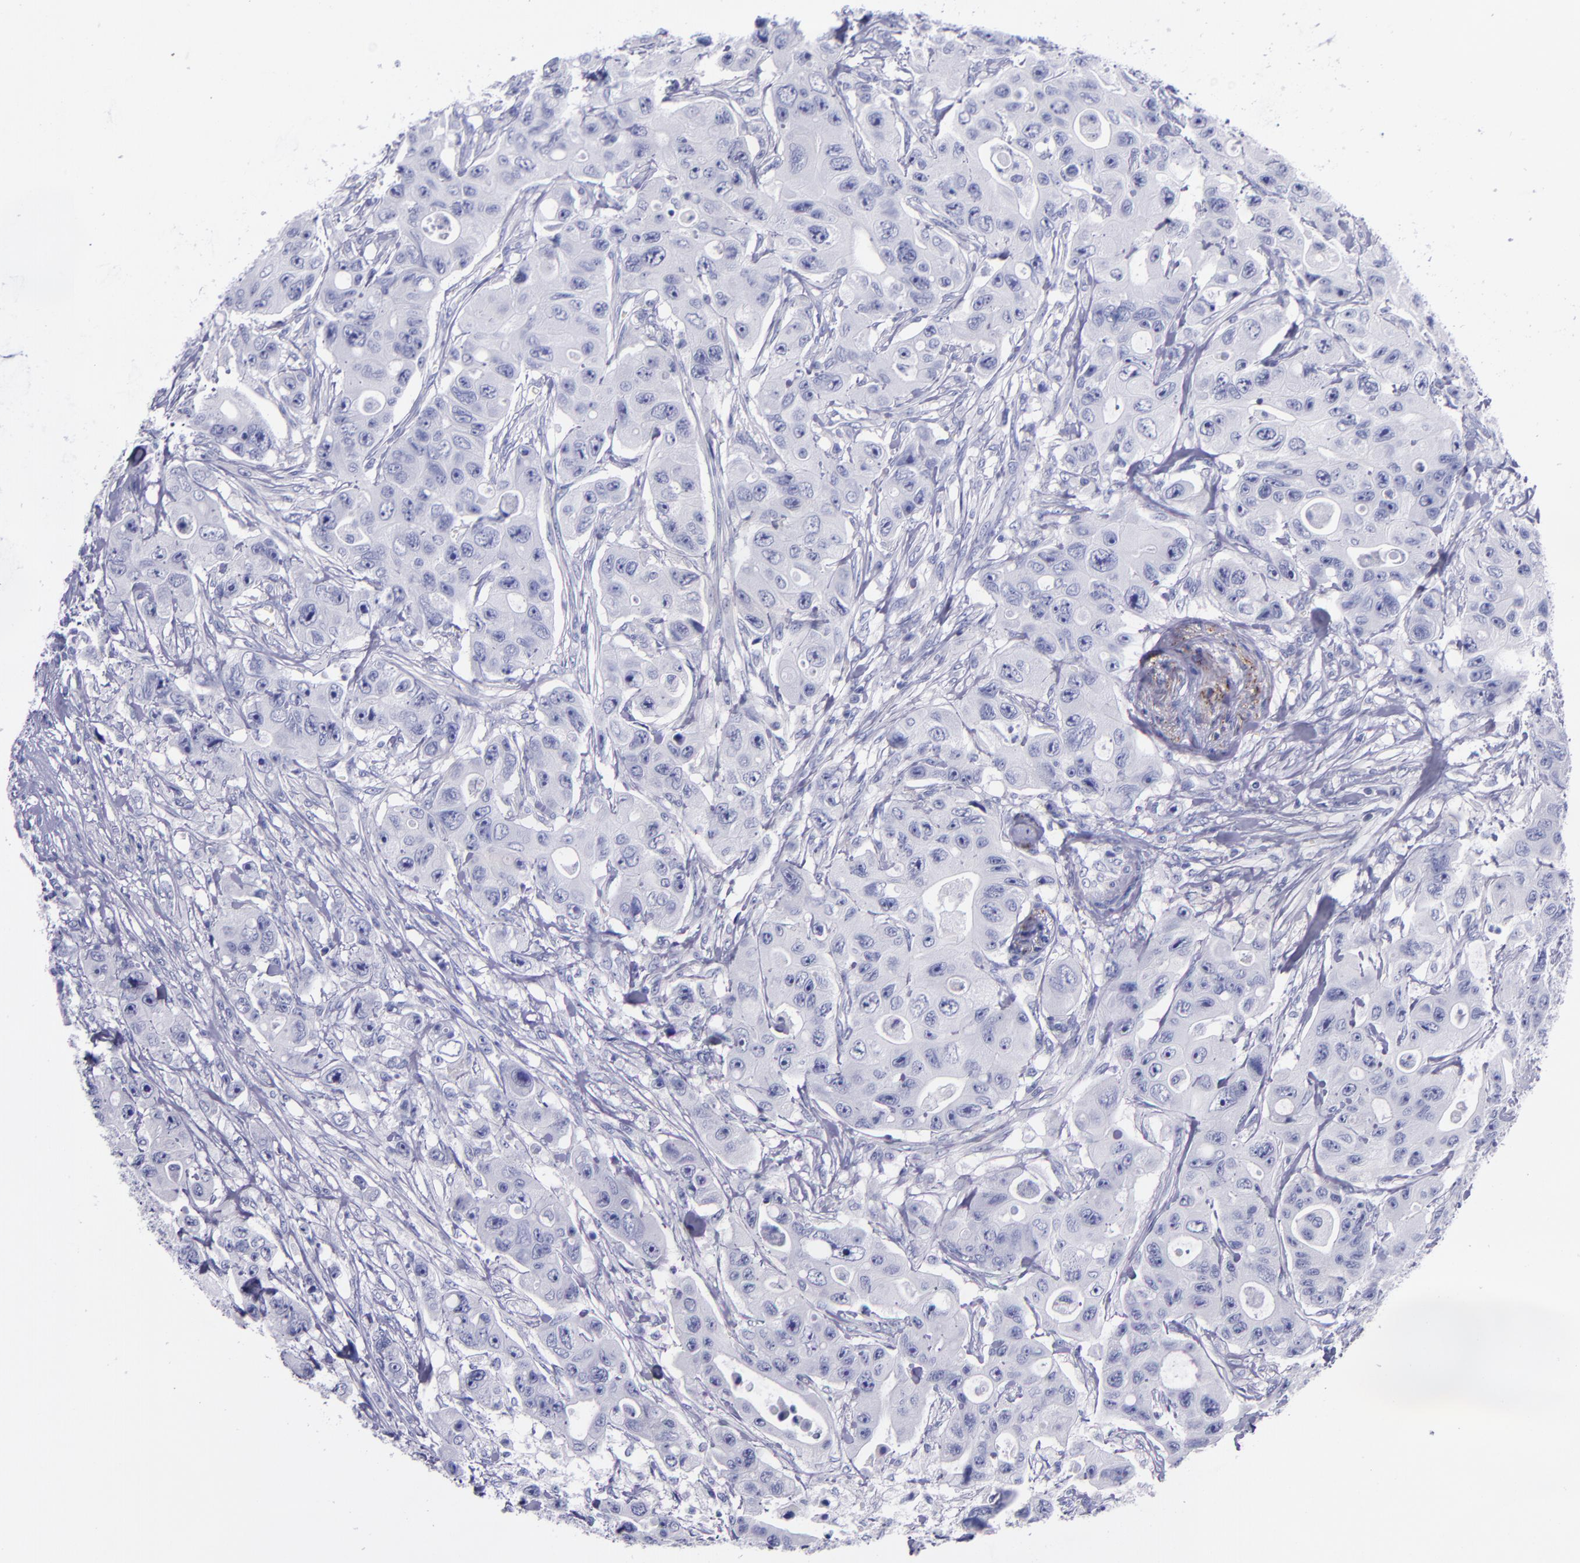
{"staining": {"intensity": "negative", "quantity": "none", "location": "none"}, "tissue": "colorectal cancer", "cell_type": "Tumor cells", "image_type": "cancer", "snomed": [{"axis": "morphology", "description": "Adenocarcinoma, NOS"}, {"axis": "topography", "description": "Colon"}], "caption": "An immunohistochemistry photomicrograph of colorectal cancer (adenocarcinoma) is shown. There is no staining in tumor cells of colorectal cancer (adenocarcinoma). The staining was performed using DAB to visualize the protein expression in brown, while the nuclei were stained in blue with hematoxylin (Magnification: 20x).", "gene": "SV2A", "patient": {"sex": "female", "age": 46}}